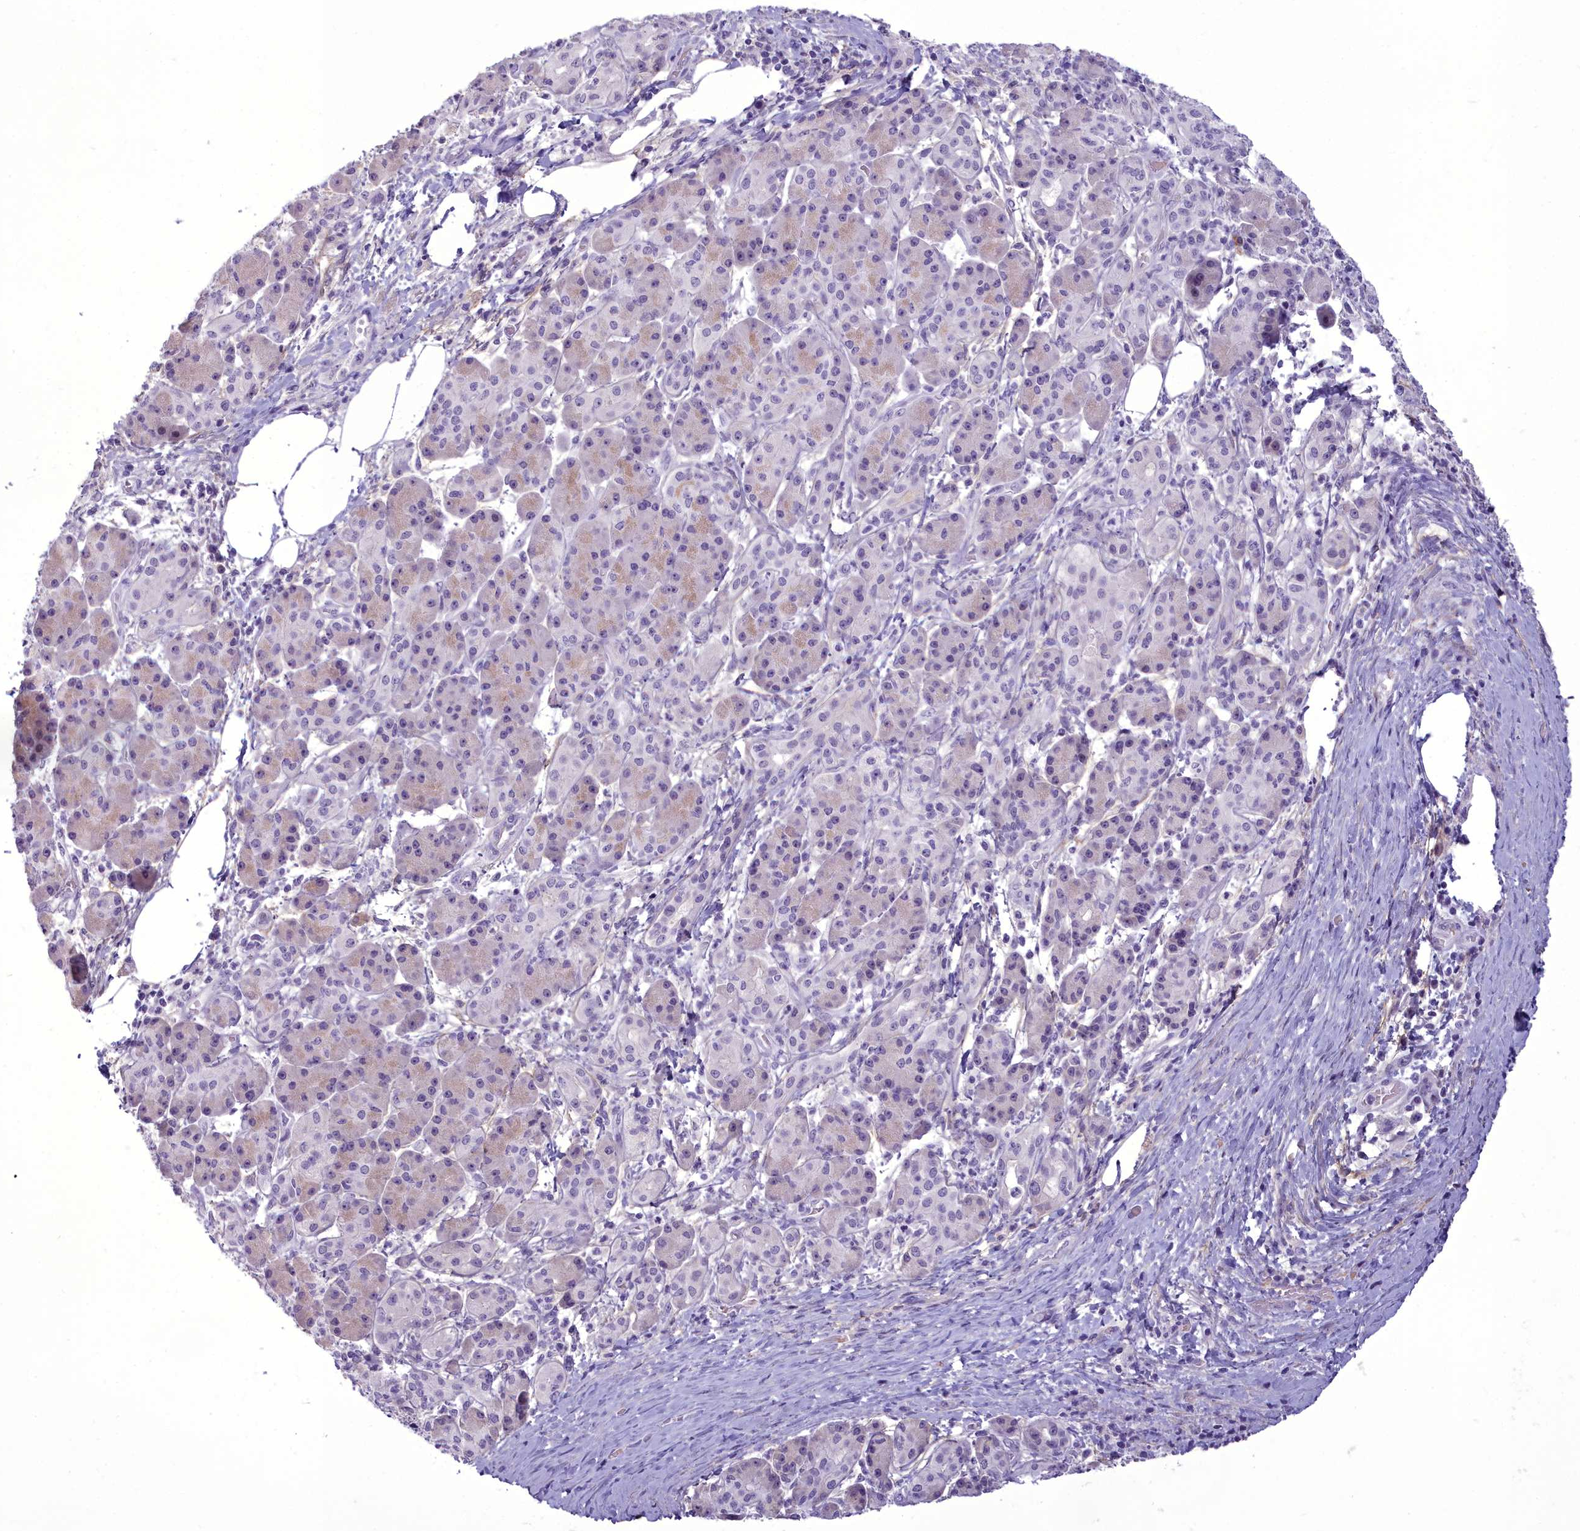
{"staining": {"intensity": "negative", "quantity": "none", "location": "none"}, "tissue": "pancreatic cancer", "cell_type": "Tumor cells", "image_type": "cancer", "snomed": [{"axis": "morphology", "description": "Adenocarcinoma, NOS"}, {"axis": "topography", "description": "Pancreas"}], "caption": "Tumor cells are negative for protein expression in human pancreatic cancer.", "gene": "OSTN", "patient": {"sex": "female", "age": 77}}